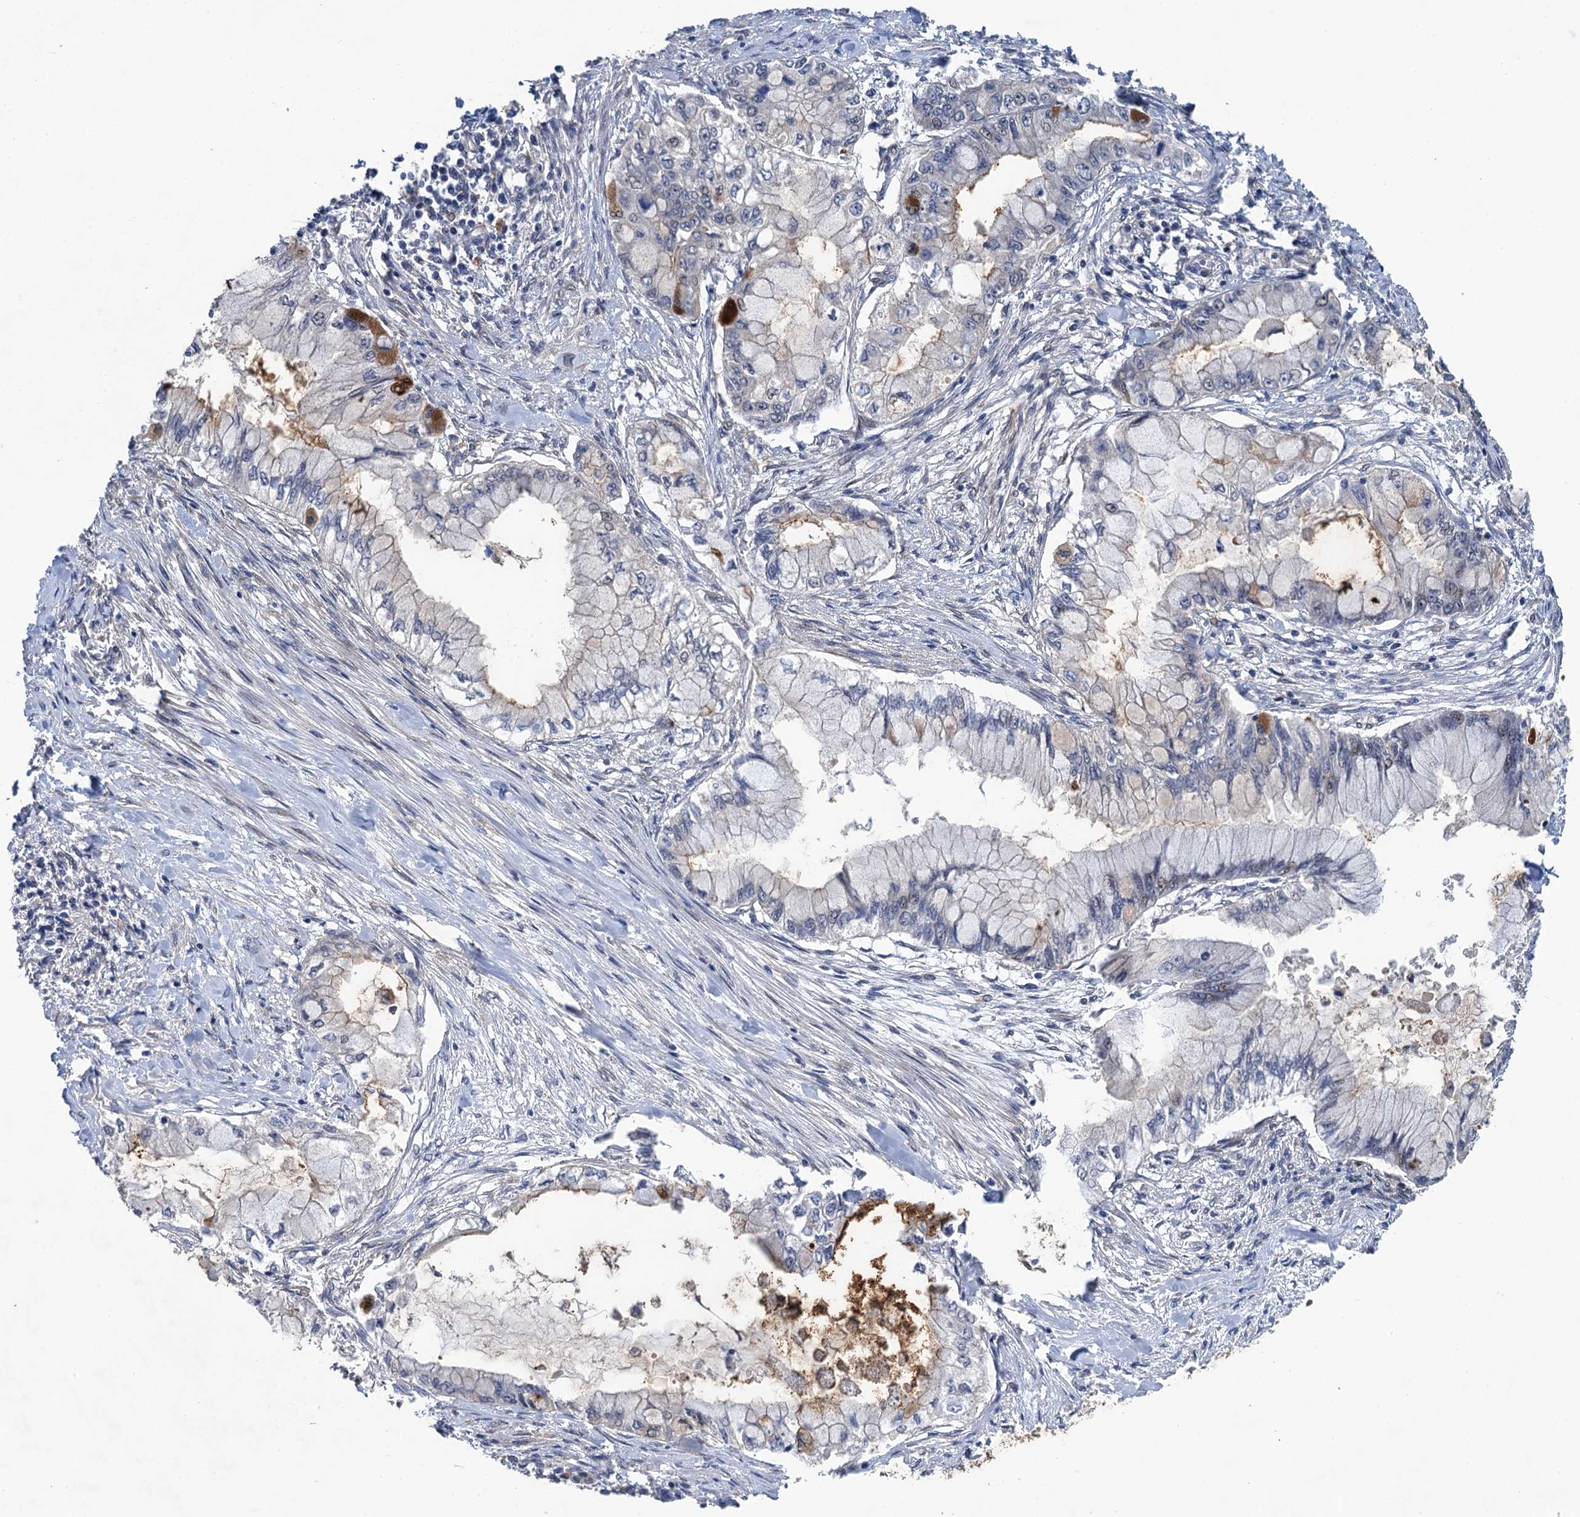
{"staining": {"intensity": "negative", "quantity": "none", "location": "none"}, "tissue": "pancreatic cancer", "cell_type": "Tumor cells", "image_type": "cancer", "snomed": [{"axis": "morphology", "description": "Adenocarcinoma, NOS"}, {"axis": "topography", "description": "Pancreas"}], "caption": "Pancreatic cancer (adenocarcinoma) stained for a protein using IHC demonstrates no staining tumor cells.", "gene": "NUDT22", "patient": {"sex": "male", "age": 48}}